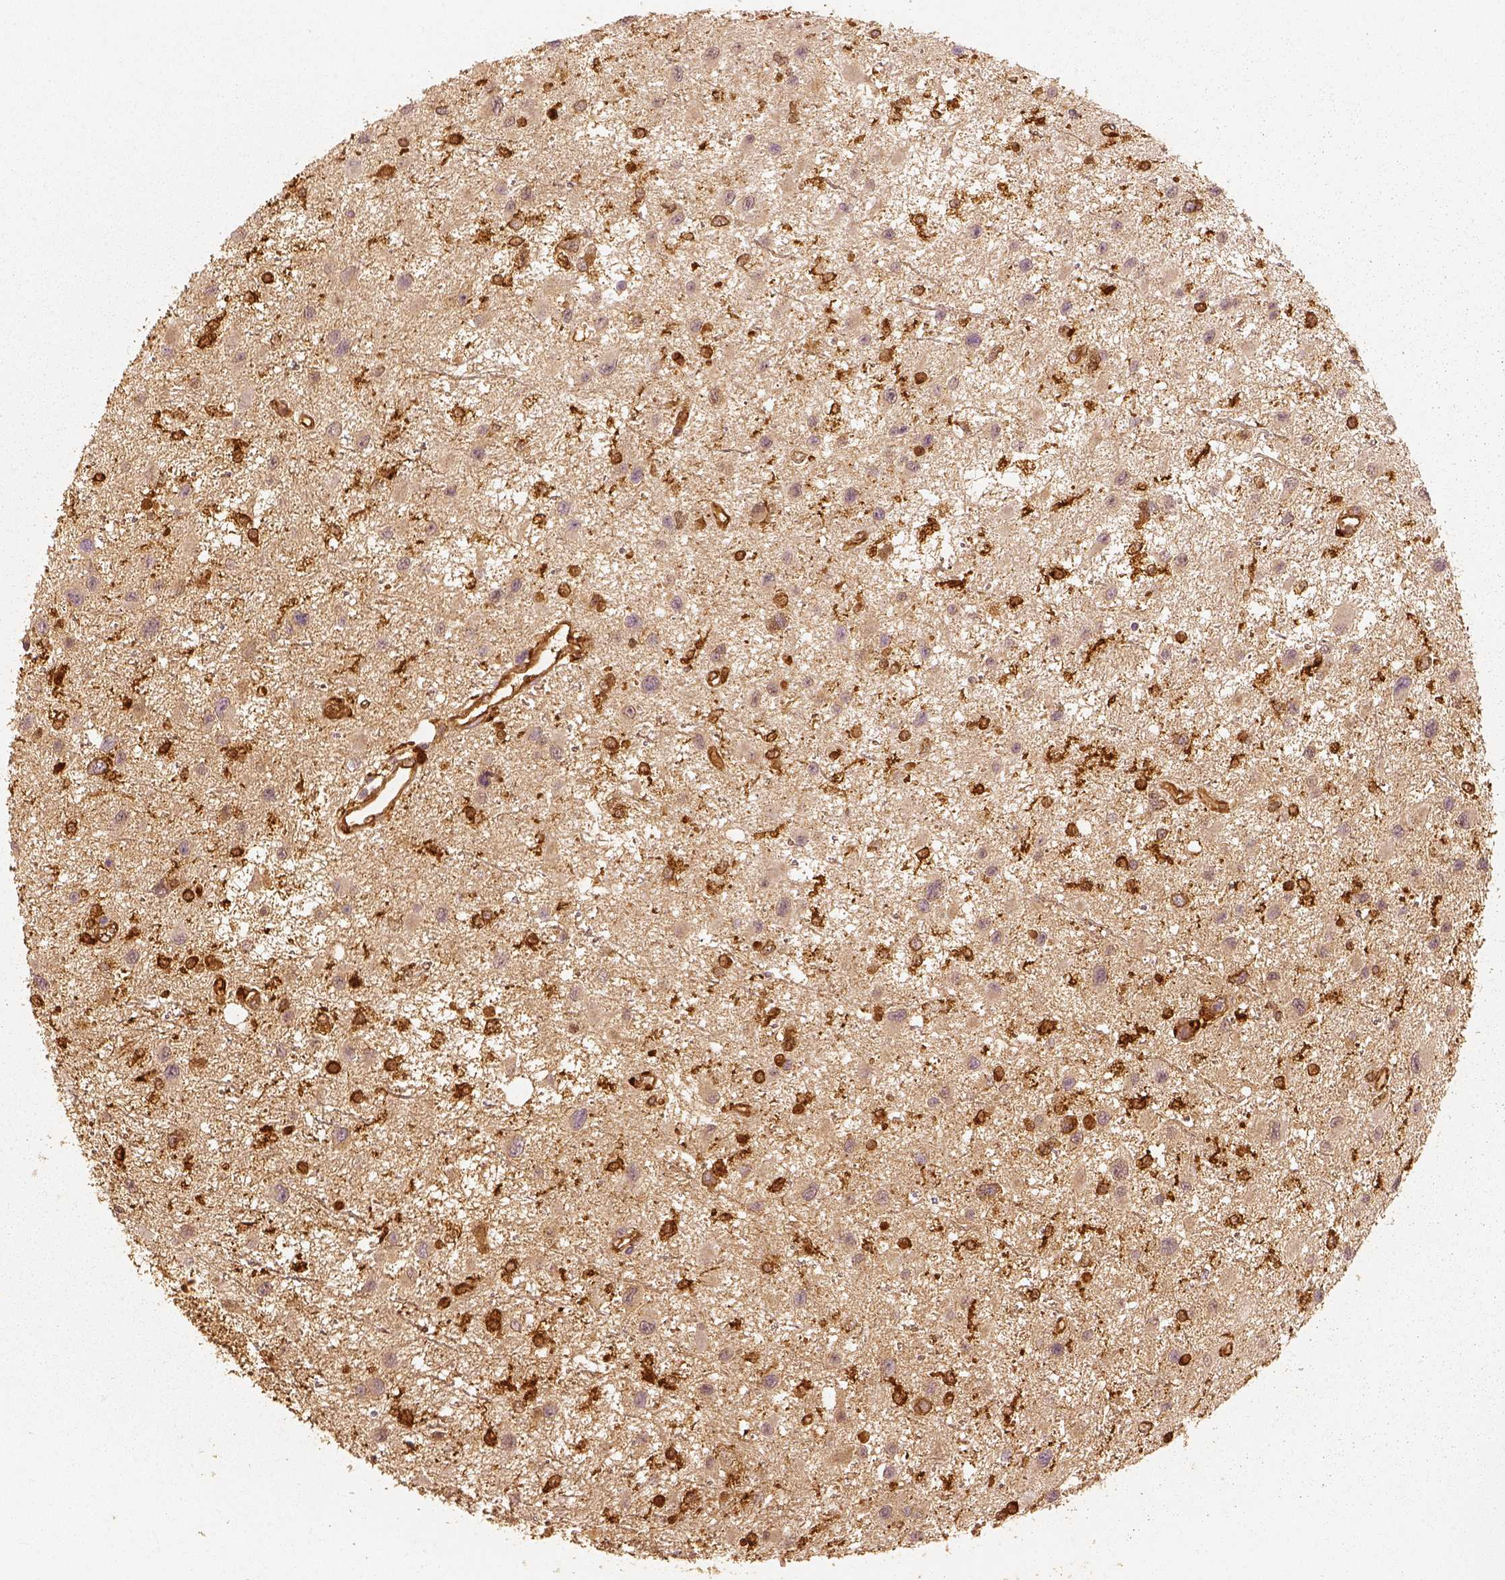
{"staining": {"intensity": "moderate", "quantity": ">75%", "location": "cytoplasmic/membranous"}, "tissue": "glioma", "cell_type": "Tumor cells", "image_type": "cancer", "snomed": [{"axis": "morphology", "description": "Glioma, malignant, Low grade"}, {"axis": "topography", "description": "Brain"}], "caption": "Protein expression analysis of glioma reveals moderate cytoplasmic/membranous positivity in approximately >75% of tumor cells. The staining was performed using DAB (3,3'-diaminobenzidine) to visualize the protein expression in brown, while the nuclei were stained in blue with hematoxylin (Magnification: 20x).", "gene": "FSCN1", "patient": {"sex": "female", "age": 32}}